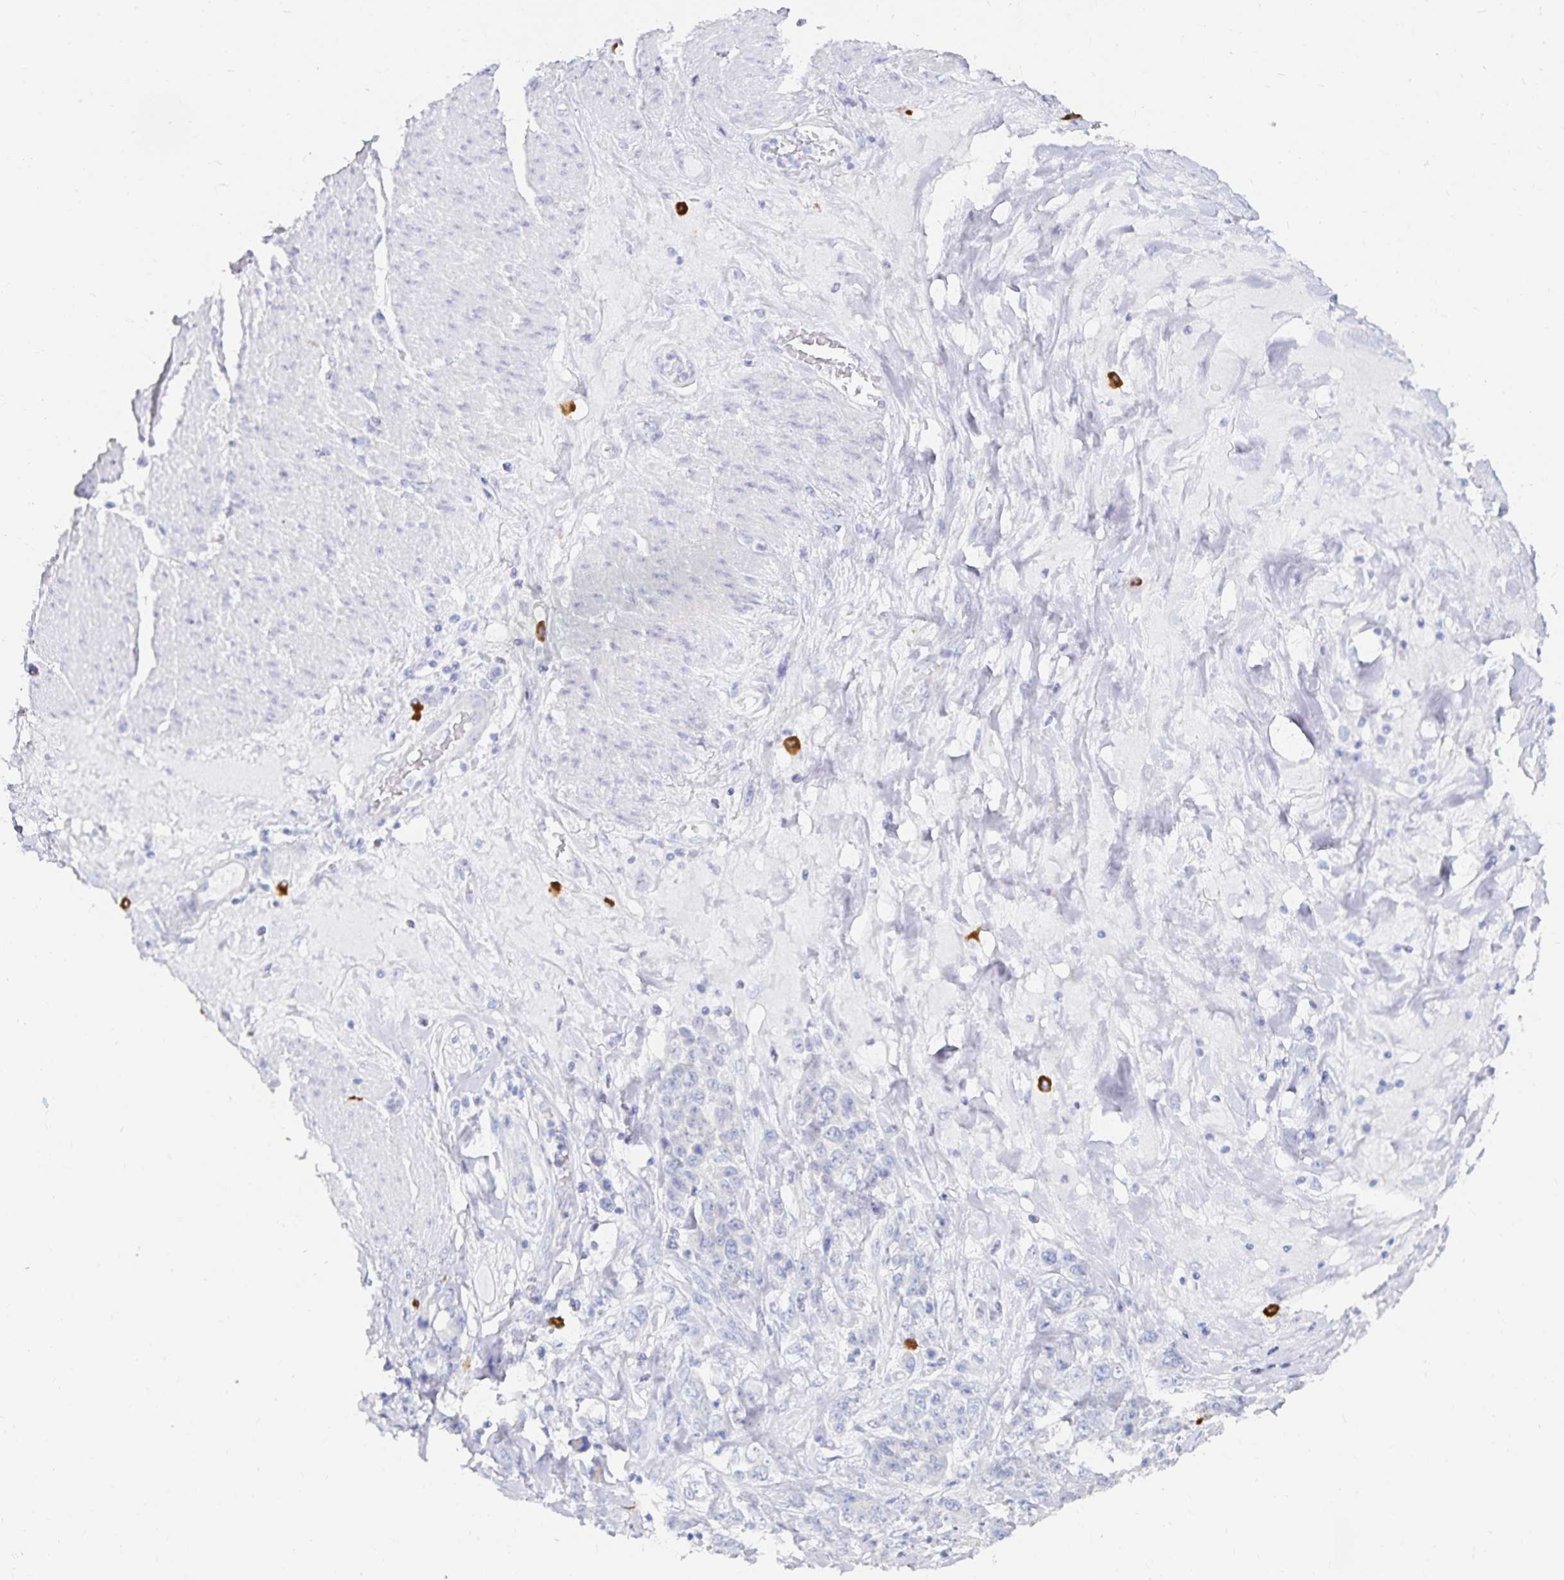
{"staining": {"intensity": "negative", "quantity": "none", "location": "none"}, "tissue": "stomach cancer", "cell_type": "Tumor cells", "image_type": "cancer", "snomed": [{"axis": "morphology", "description": "Adenocarcinoma, NOS"}, {"axis": "topography", "description": "Stomach"}], "caption": "Immunohistochemical staining of stomach adenocarcinoma exhibits no significant expression in tumor cells. Nuclei are stained in blue.", "gene": "TNIP1", "patient": {"sex": "female", "age": 79}}